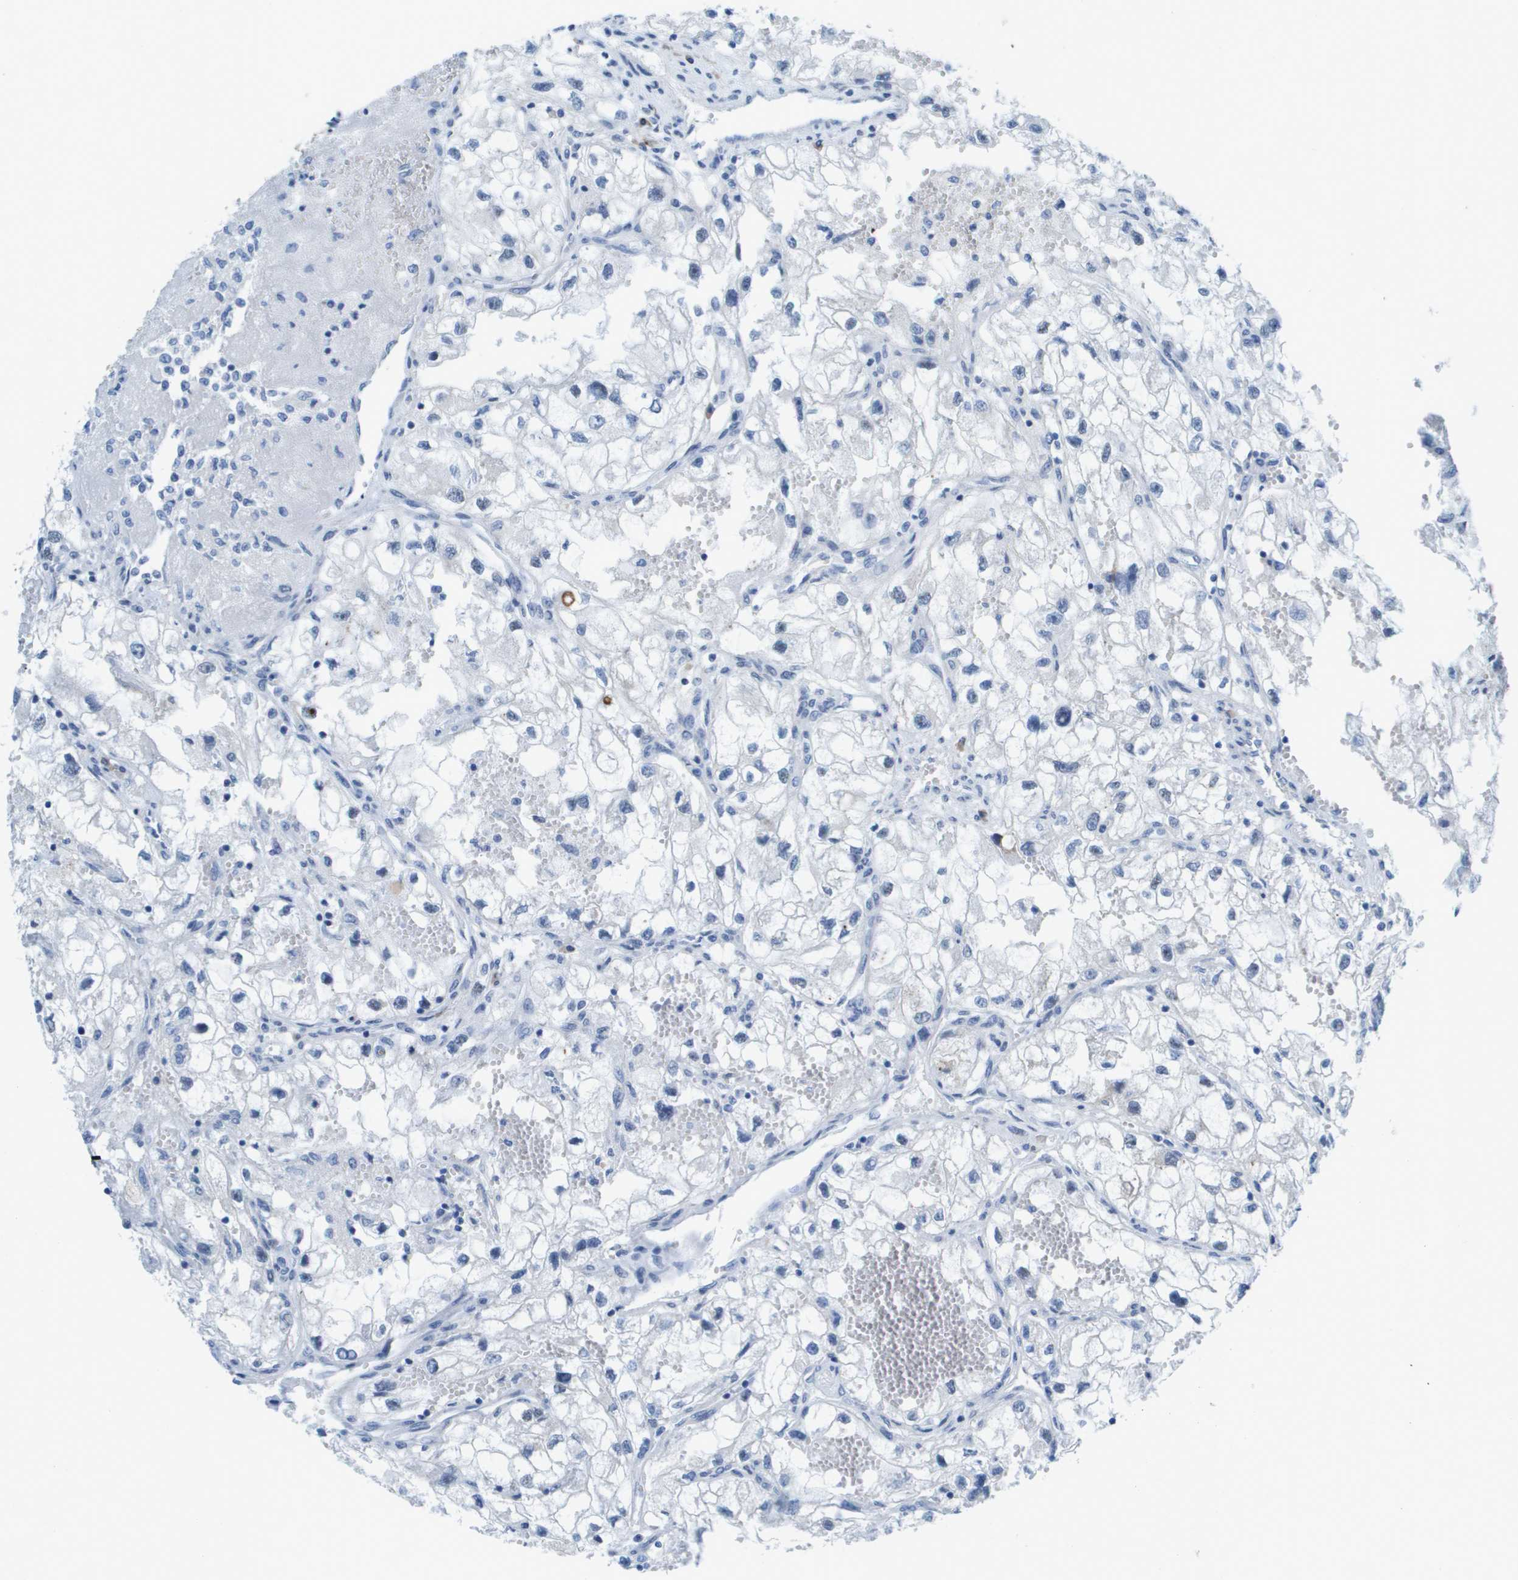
{"staining": {"intensity": "negative", "quantity": "none", "location": "none"}, "tissue": "renal cancer", "cell_type": "Tumor cells", "image_type": "cancer", "snomed": [{"axis": "morphology", "description": "Adenocarcinoma, NOS"}, {"axis": "topography", "description": "Kidney"}], "caption": "DAB (3,3'-diaminobenzidine) immunohistochemical staining of human renal adenocarcinoma demonstrates no significant positivity in tumor cells. (DAB IHC visualized using brightfield microscopy, high magnification).", "gene": "SDC1", "patient": {"sex": "female", "age": 70}}